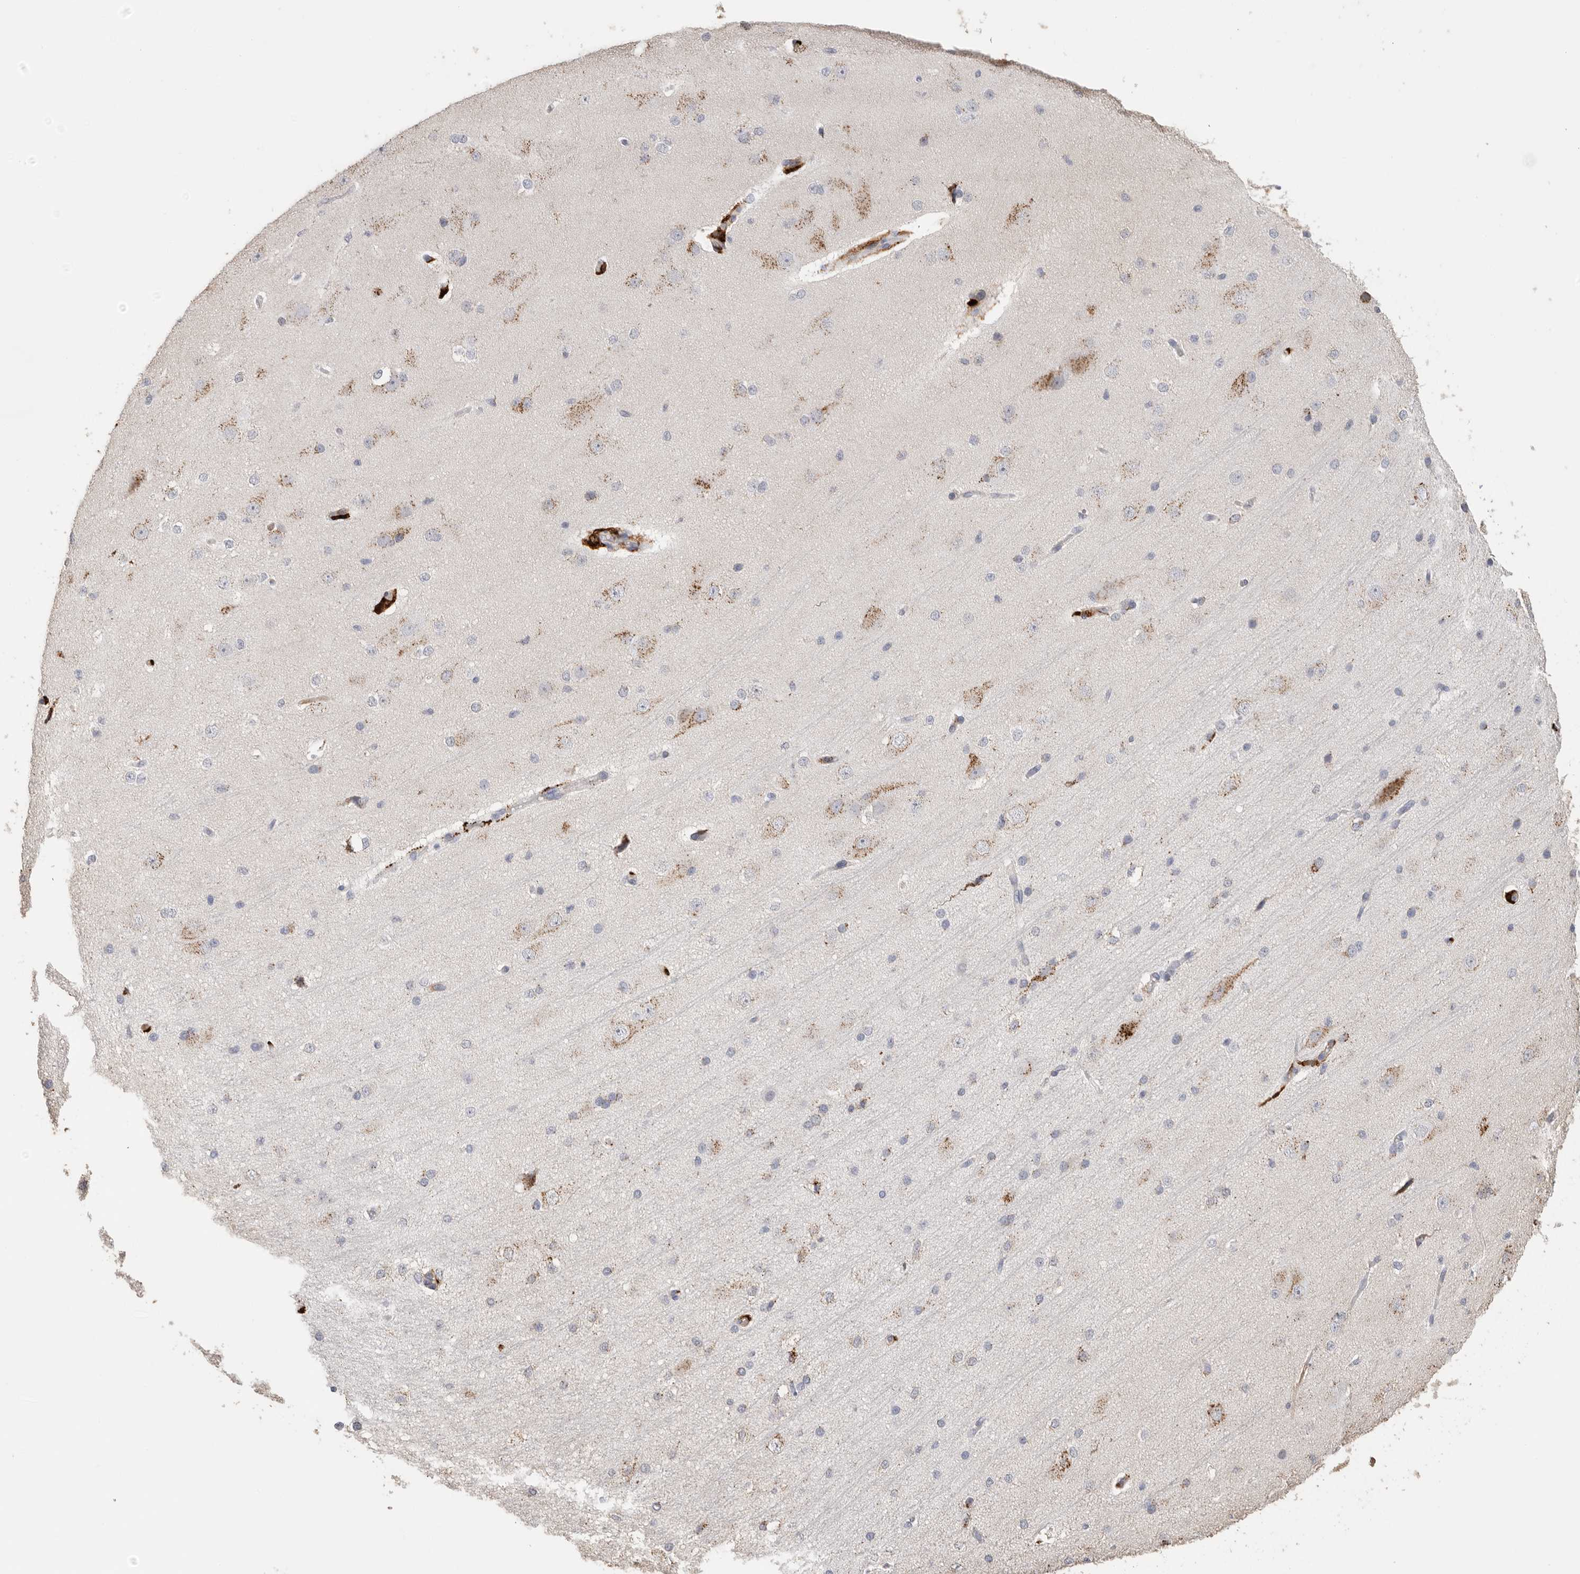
{"staining": {"intensity": "negative", "quantity": "none", "location": "none"}, "tissue": "cerebral cortex", "cell_type": "Endothelial cells", "image_type": "normal", "snomed": [{"axis": "morphology", "description": "Normal tissue, NOS"}, {"axis": "morphology", "description": "Developmental malformation"}, {"axis": "topography", "description": "Cerebral cortex"}], "caption": "High power microscopy histopathology image of an immunohistochemistry (IHC) photomicrograph of benign cerebral cortex, revealing no significant expression in endothelial cells. (DAB IHC, high magnification).", "gene": "GGH", "patient": {"sex": "female", "age": 30}}